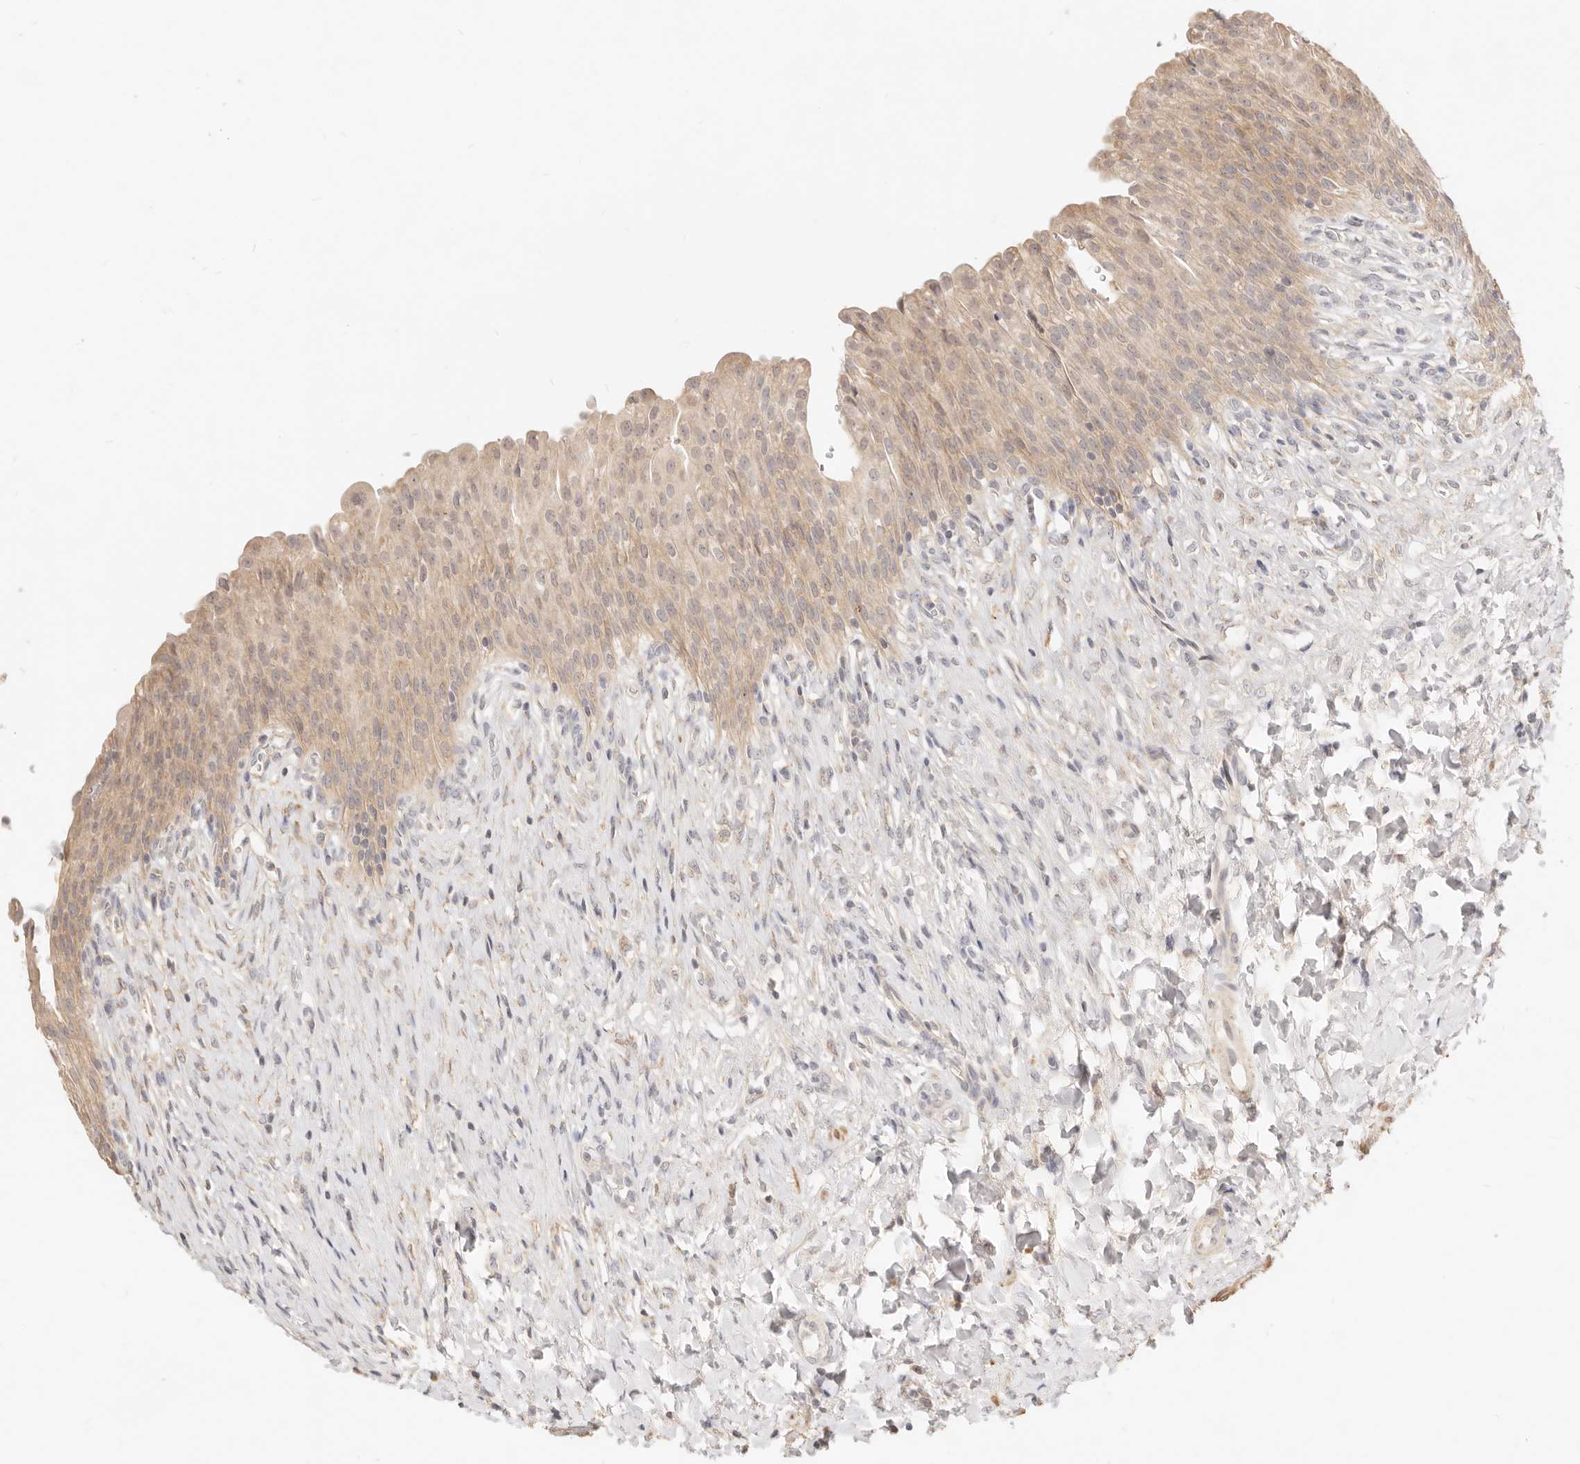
{"staining": {"intensity": "weak", "quantity": ">75%", "location": "cytoplasmic/membranous"}, "tissue": "urinary bladder", "cell_type": "Urothelial cells", "image_type": "normal", "snomed": [{"axis": "morphology", "description": "Urothelial carcinoma, High grade"}, {"axis": "topography", "description": "Urinary bladder"}], "caption": "A brown stain shows weak cytoplasmic/membranous staining of a protein in urothelial cells of normal human urinary bladder.", "gene": "RUBCNL", "patient": {"sex": "male", "age": 46}}